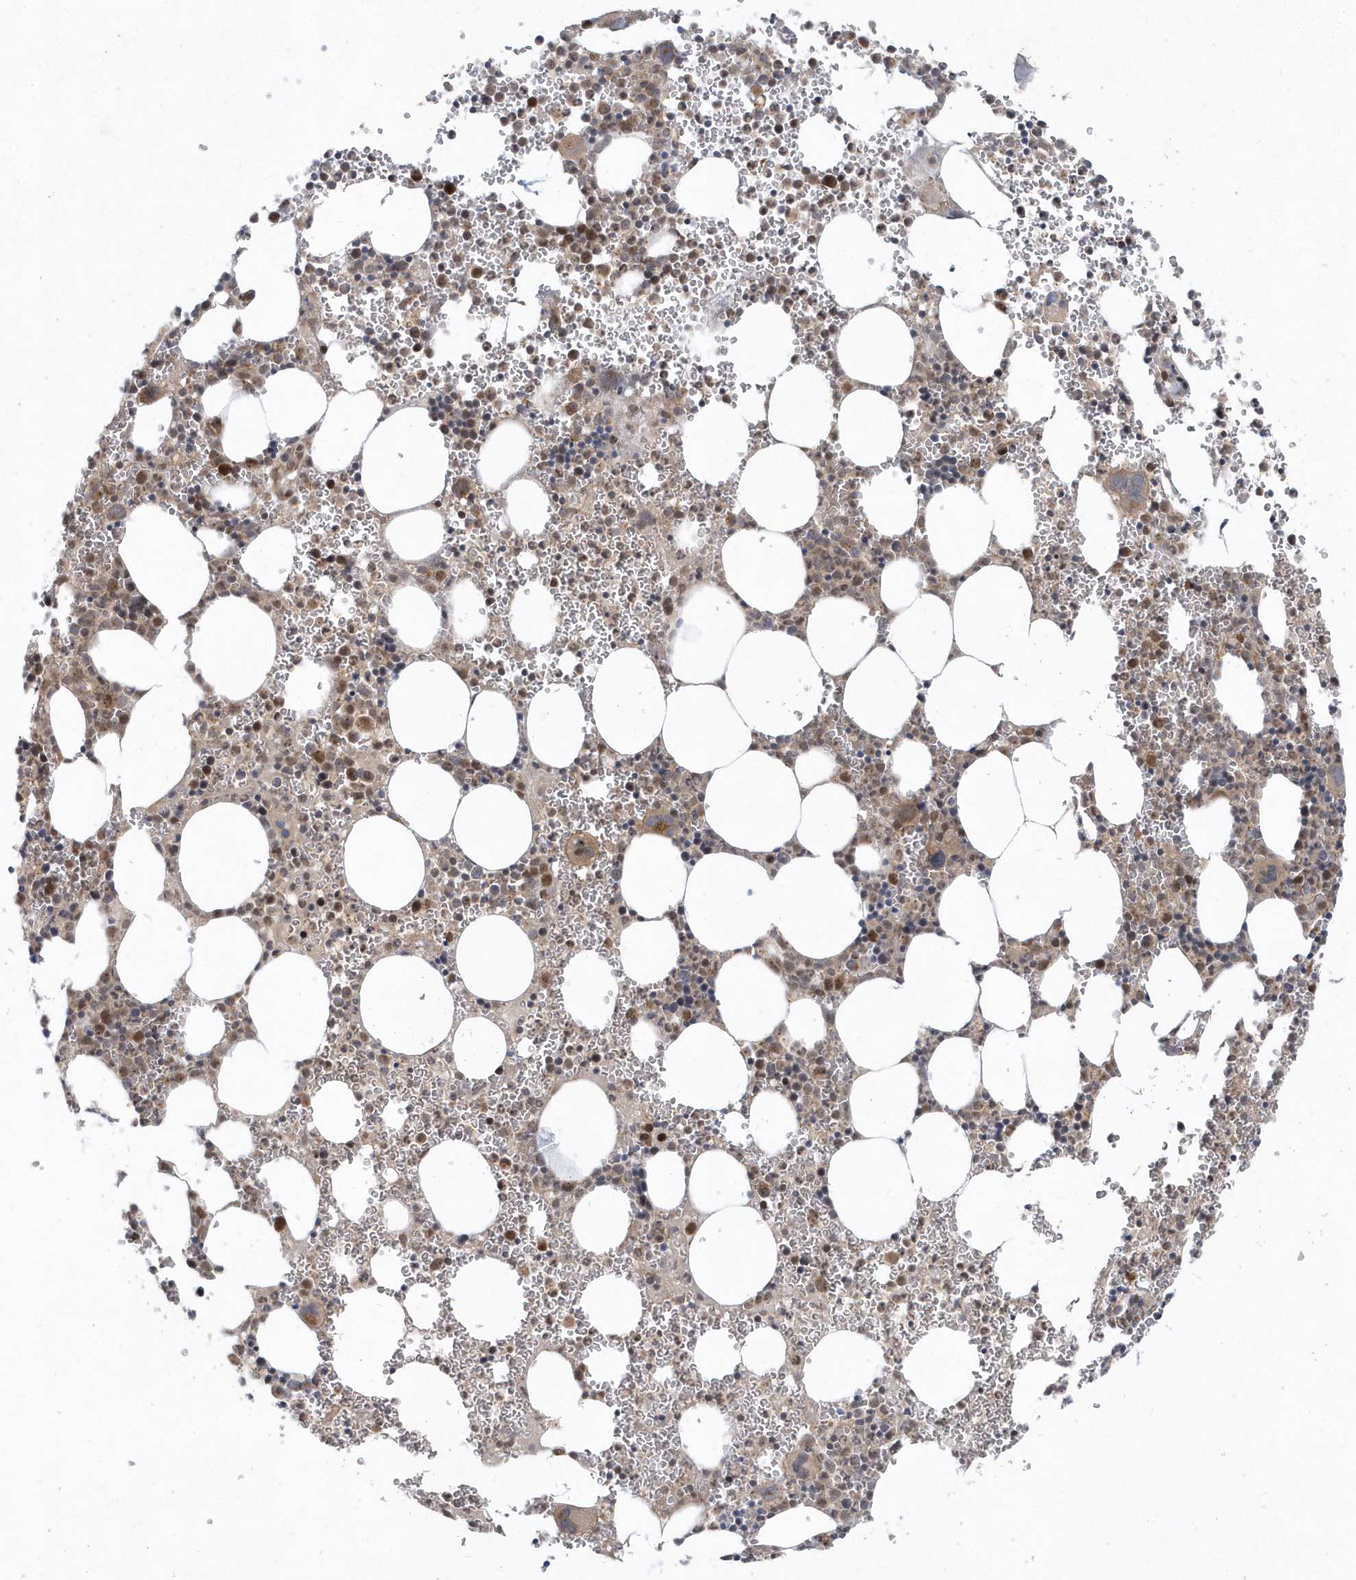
{"staining": {"intensity": "moderate", "quantity": "25%-75%", "location": "cytoplasmic/membranous,nuclear"}, "tissue": "bone marrow", "cell_type": "Hematopoietic cells", "image_type": "normal", "snomed": [{"axis": "morphology", "description": "Normal tissue, NOS"}, {"axis": "topography", "description": "Bone marrow"}], "caption": "Brown immunohistochemical staining in benign human bone marrow reveals moderate cytoplasmic/membranous,nuclear expression in approximately 25%-75% of hematopoietic cells.", "gene": "MXI1", "patient": {"sex": "female", "age": 78}}